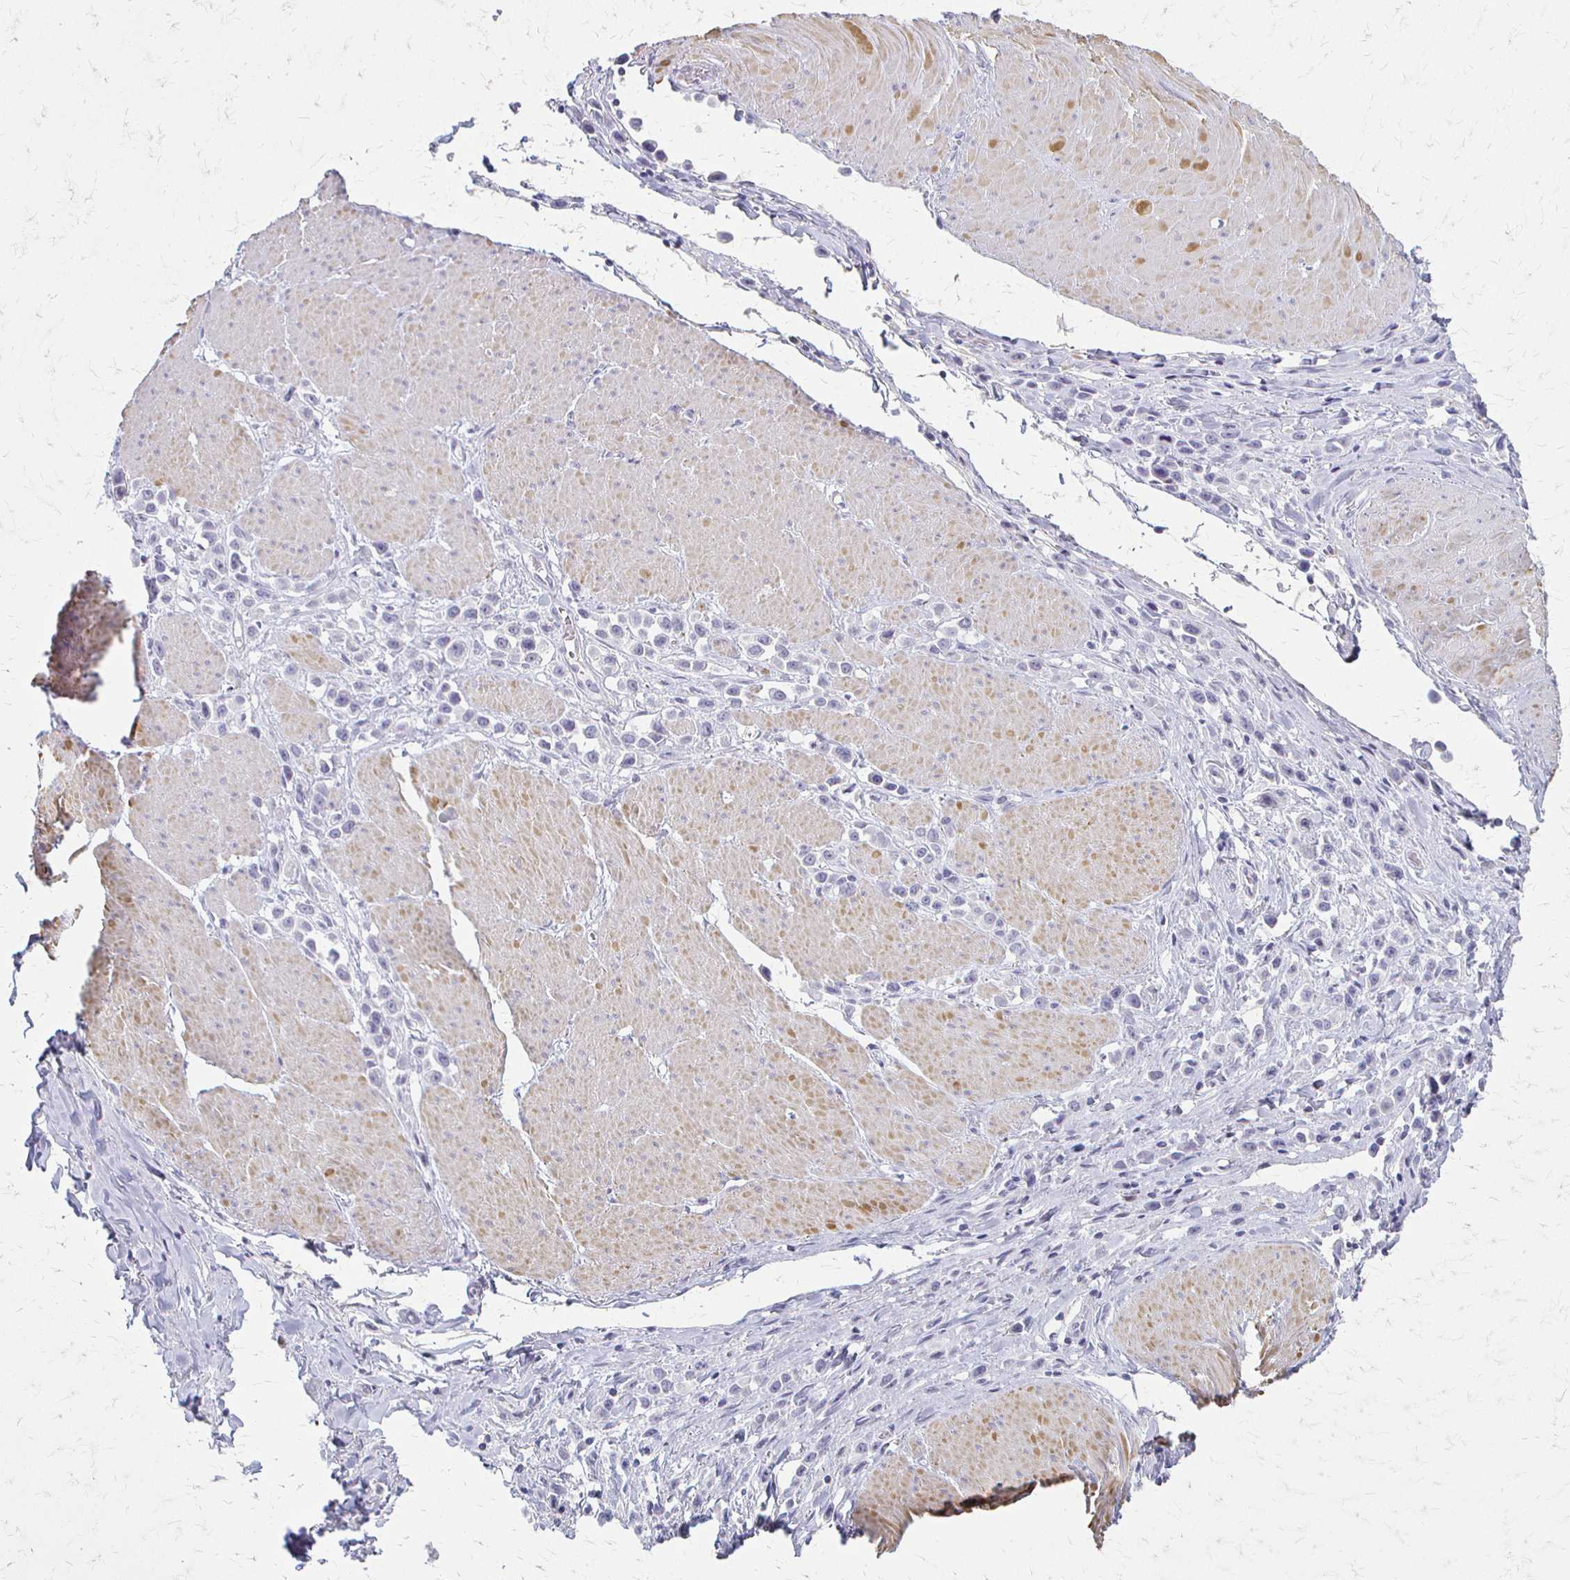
{"staining": {"intensity": "negative", "quantity": "none", "location": "none"}, "tissue": "stomach cancer", "cell_type": "Tumor cells", "image_type": "cancer", "snomed": [{"axis": "morphology", "description": "Adenocarcinoma, NOS"}, {"axis": "topography", "description": "Stomach"}], "caption": "Protein analysis of stomach cancer (adenocarcinoma) demonstrates no significant staining in tumor cells.", "gene": "ACP5", "patient": {"sex": "male", "age": 47}}